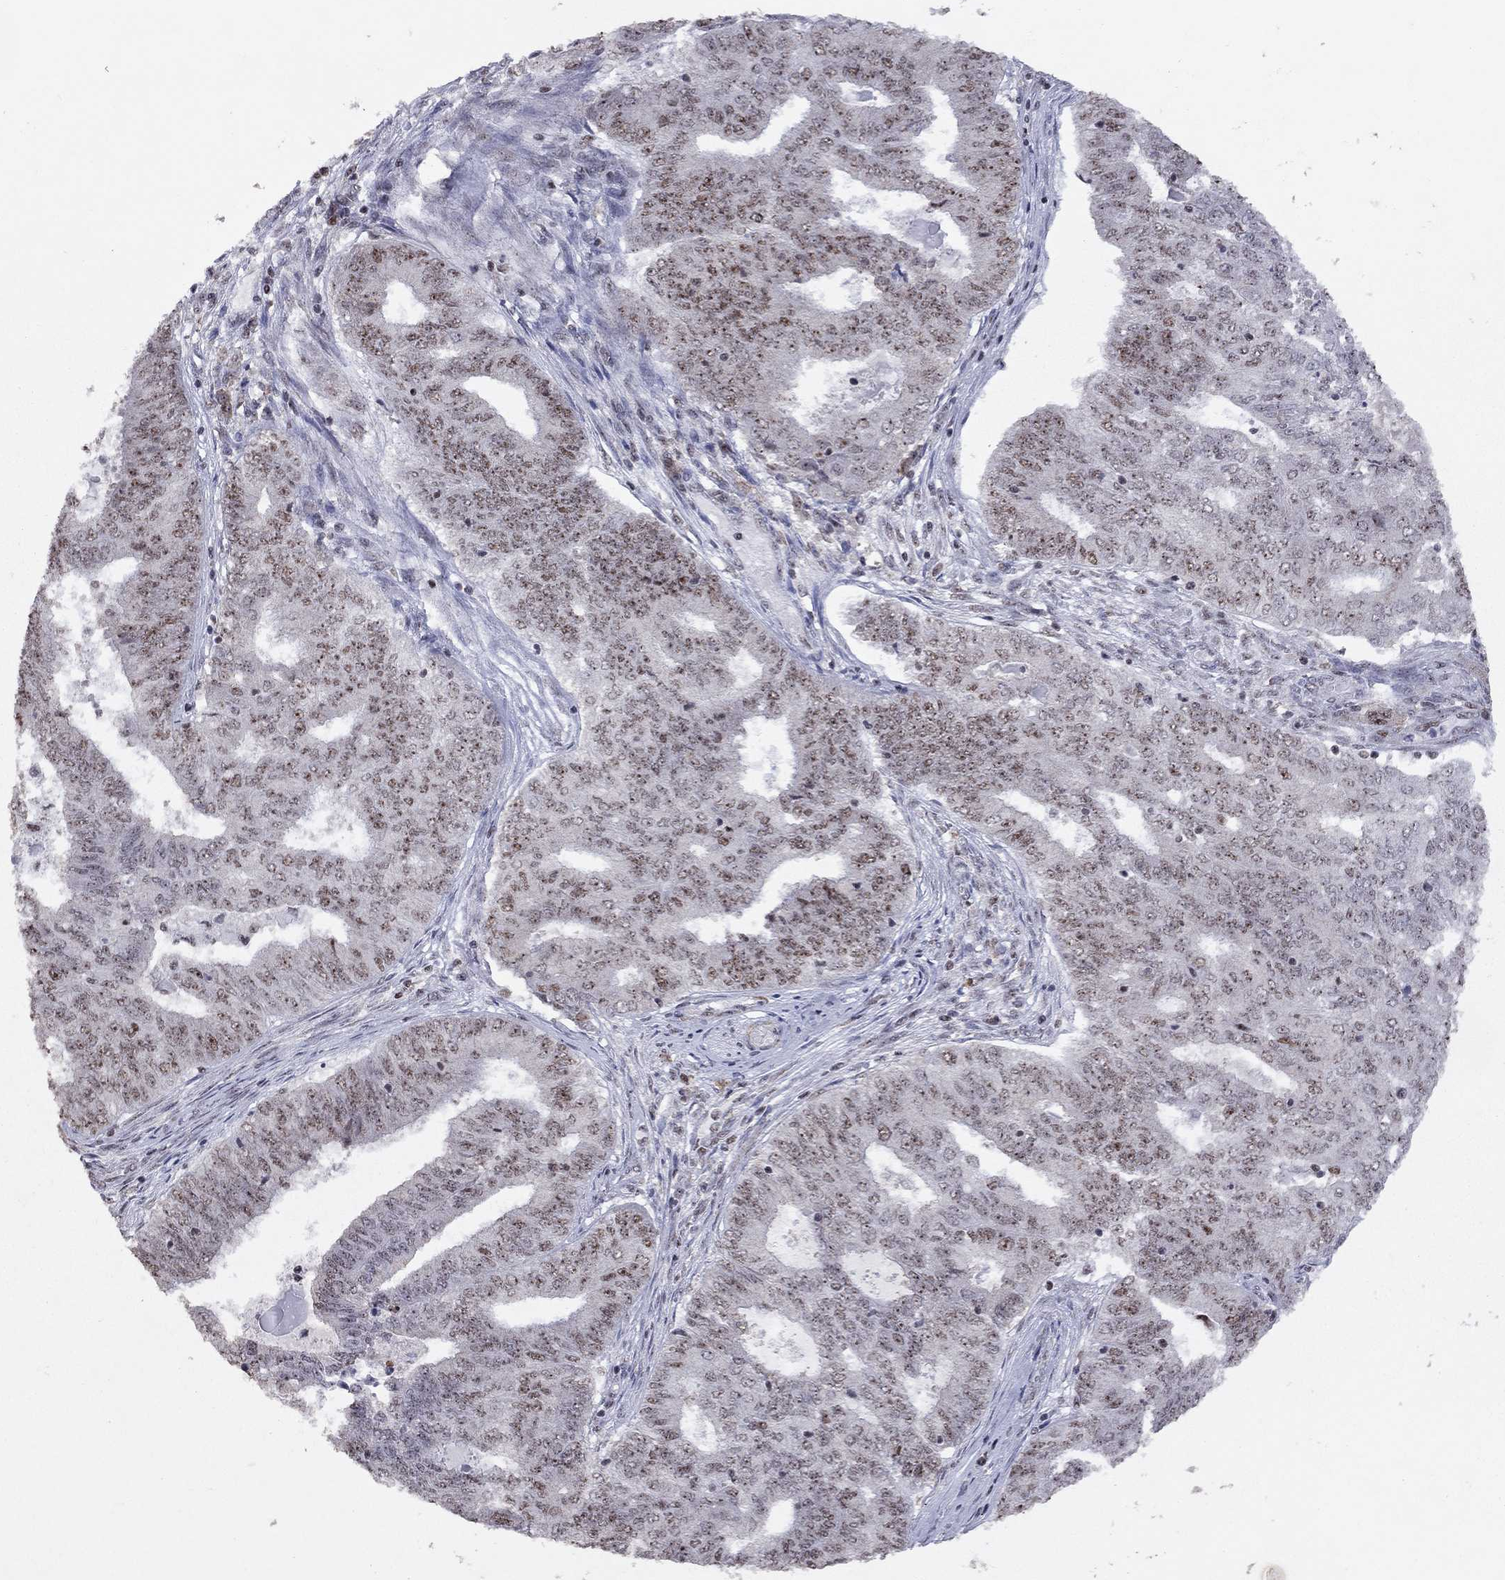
{"staining": {"intensity": "moderate", "quantity": "25%-75%", "location": "nuclear"}, "tissue": "endometrial cancer", "cell_type": "Tumor cells", "image_type": "cancer", "snomed": [{"axis": "morphology", "description": "Adenocarcinoma, NOS"}, {"axis": "topography", "description": "Endometrium"}], "caption": "A brown stain highlights moderate nuclear positivity of a protein in human adenocarcinoma (endometrial) tumor cells.", "gene": "SPOUT1", "patient": {"sex": "female", "age": 62}}